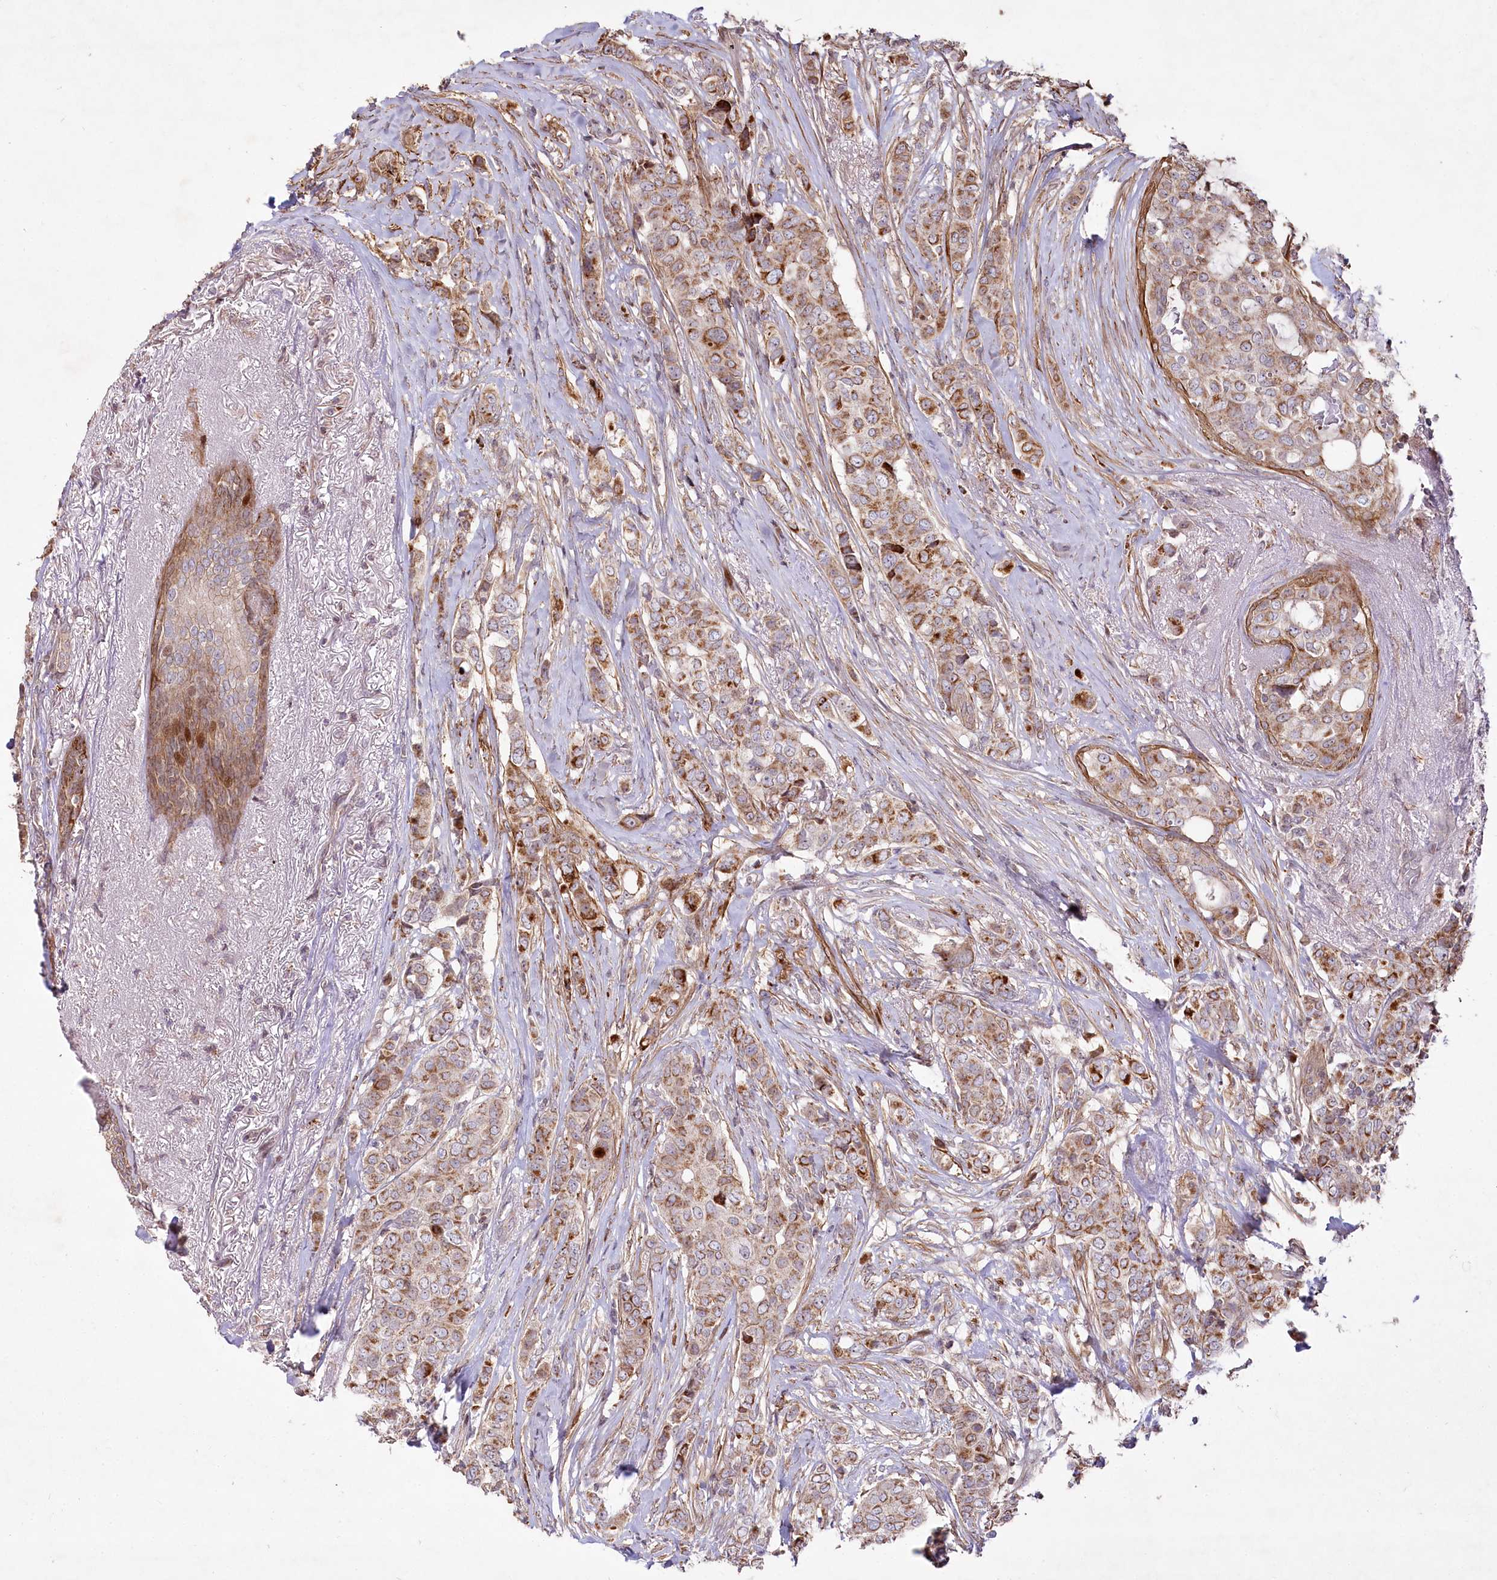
{"staining": {"intensity": "moderate", "quantity": ">75%", "location": "cytoplasmic/membranous"}, "tissue": "breast cancer", "cell_type": "Tumor cells", "image_type": "cancer", "snomed": [{"axis": "morphology", "description": "Lobular carcinoma"}, {"axis": "topography", "description": "Breast"}], "caption": "IHC micrograph of neoplastic tissue: lobular carcinoma (breast) stained using immunohistochemistry (IHC) demonstrates medium levels of moderate protein expression localized specifically in the cytoplasmic/membranous of tumor cells, appearing as a cytoplasmic/membranous brown color.", "gene": "PSTK", "patient": {"sex": "female", "age": 51}}